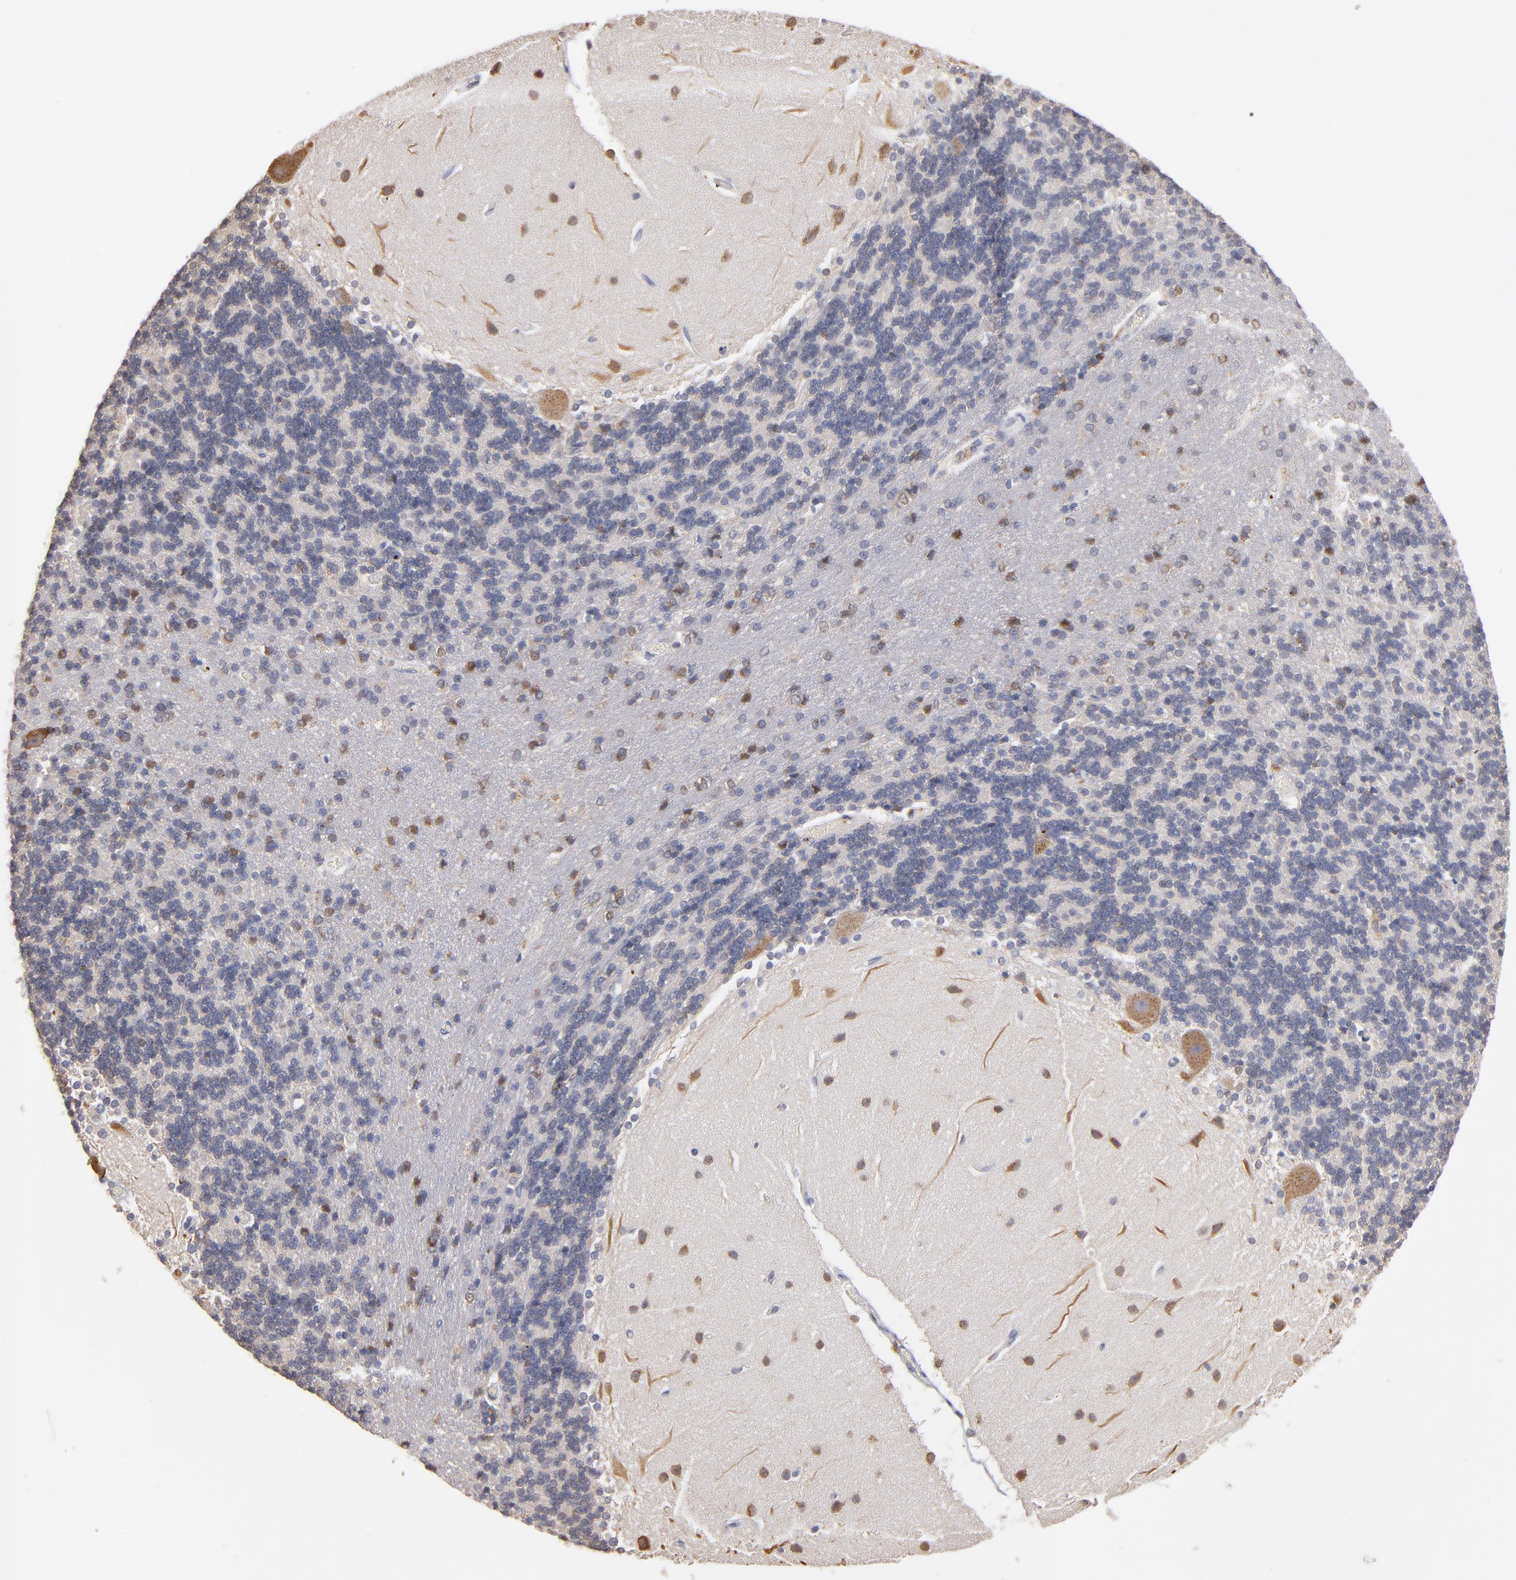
{"staining": {"intensity": "moderate", "quantity": "<25%", "location": "cytoplasmic/membranous"}, "tissue": "cerebellum", "cell_type": "Cells in granular layer", "image_type": "normal", "snomed": [{"axis": "morphology", "description": "Normal tissue, NOS"}, {"axis": "topography", "description": "Cerebellum"}], "caption": "Unremarkable cerebellum was stained to show a protein in brown. There is low levels of moderate cytoplasmic/membranous positivity in about <25% of cells in granular layer.", "gene": "SELP", "patient": {"sex": "female", "age": 54}}